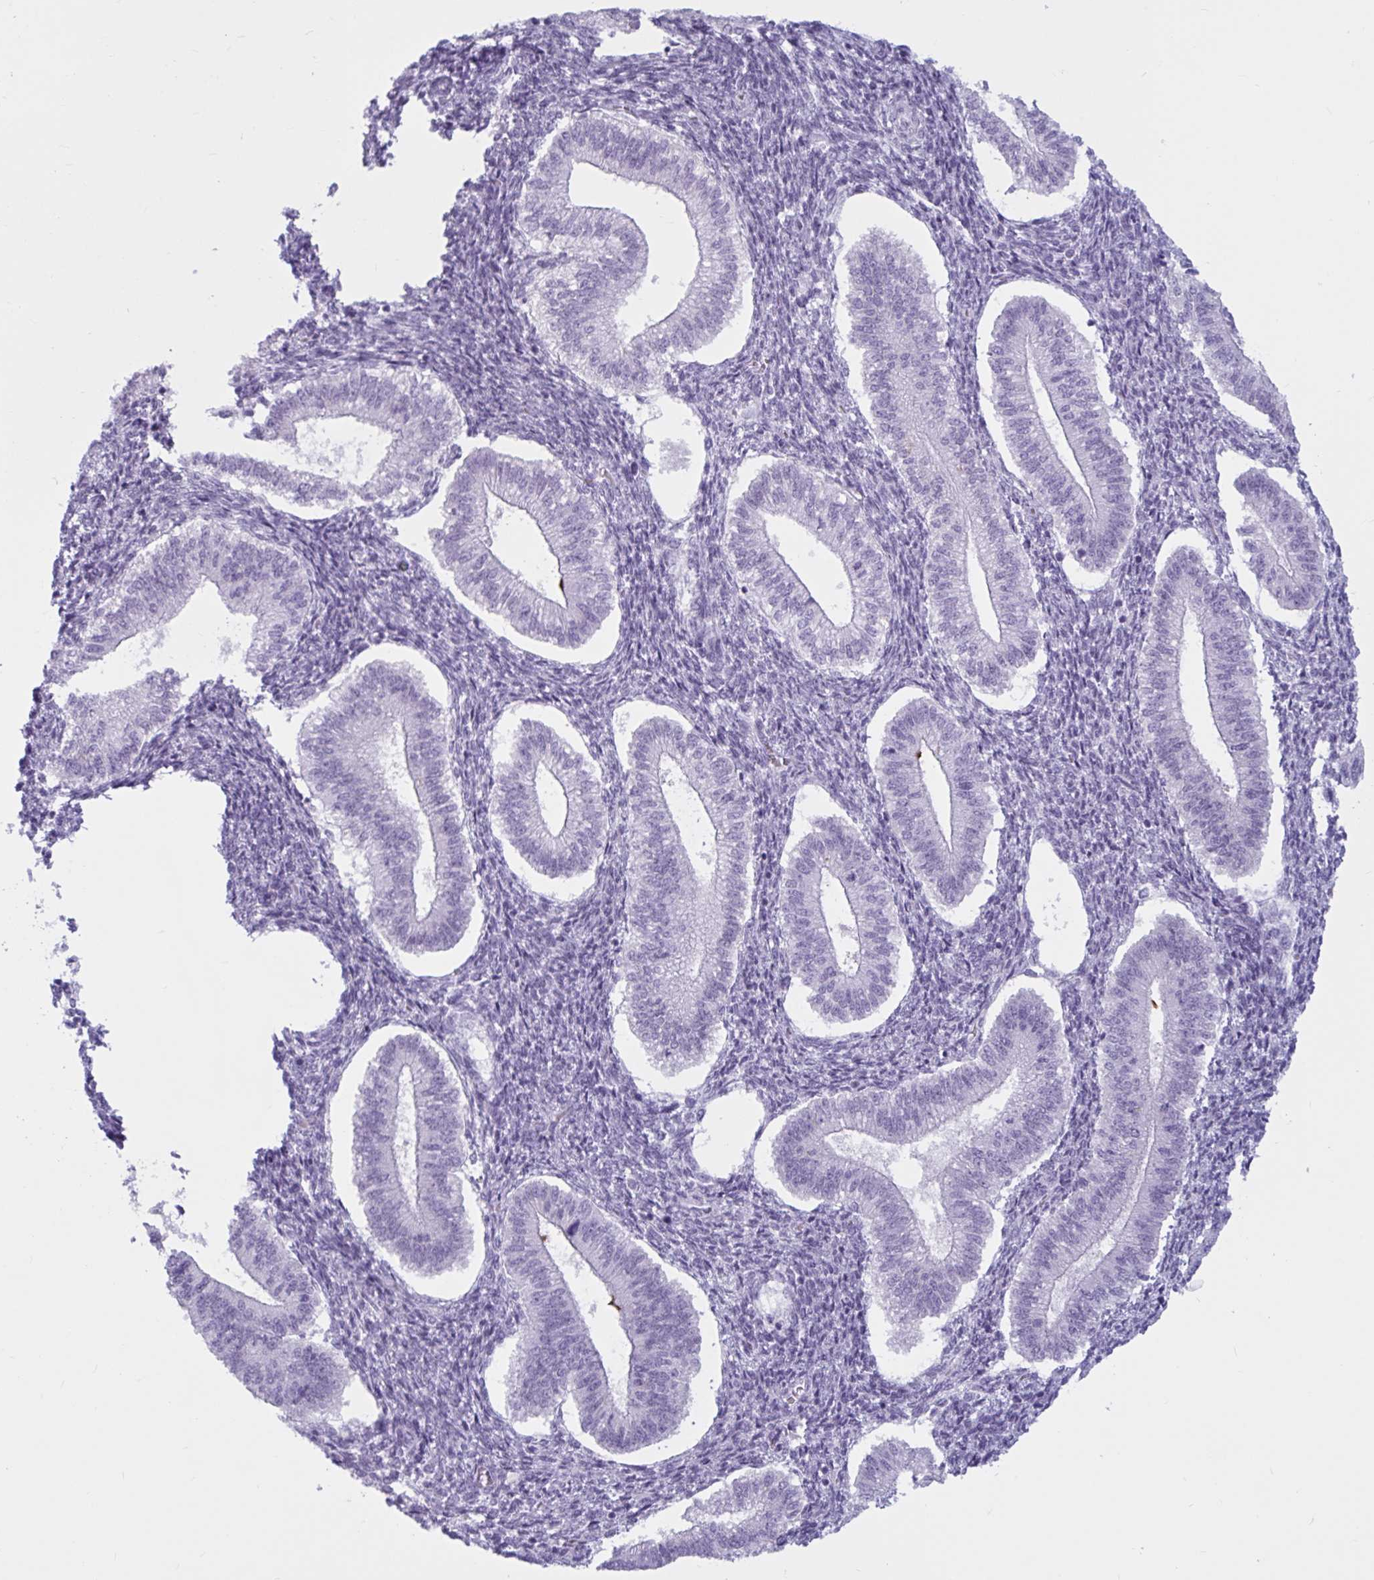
{"staining": {"intensity": "negative", "quantity": "none", "location": "none"}, "tissue": "endometrium", "cell_type": "Cells in endometrial stroma", "image_type": "normal", "snomed": [{"axis": "morphology", "description": "Normal tissue, NOS"}, {"axis": "topography", "description": "Endometrium"}], "caption": "Immunohistochemistry (IHC) histopathology image of unremarkable human endometrium stained for a protein (brown), which exhibits no expression in cells in endometrial stroma.", "gene": "BBS10", "patient": {"sex": "female", "age": 25}}